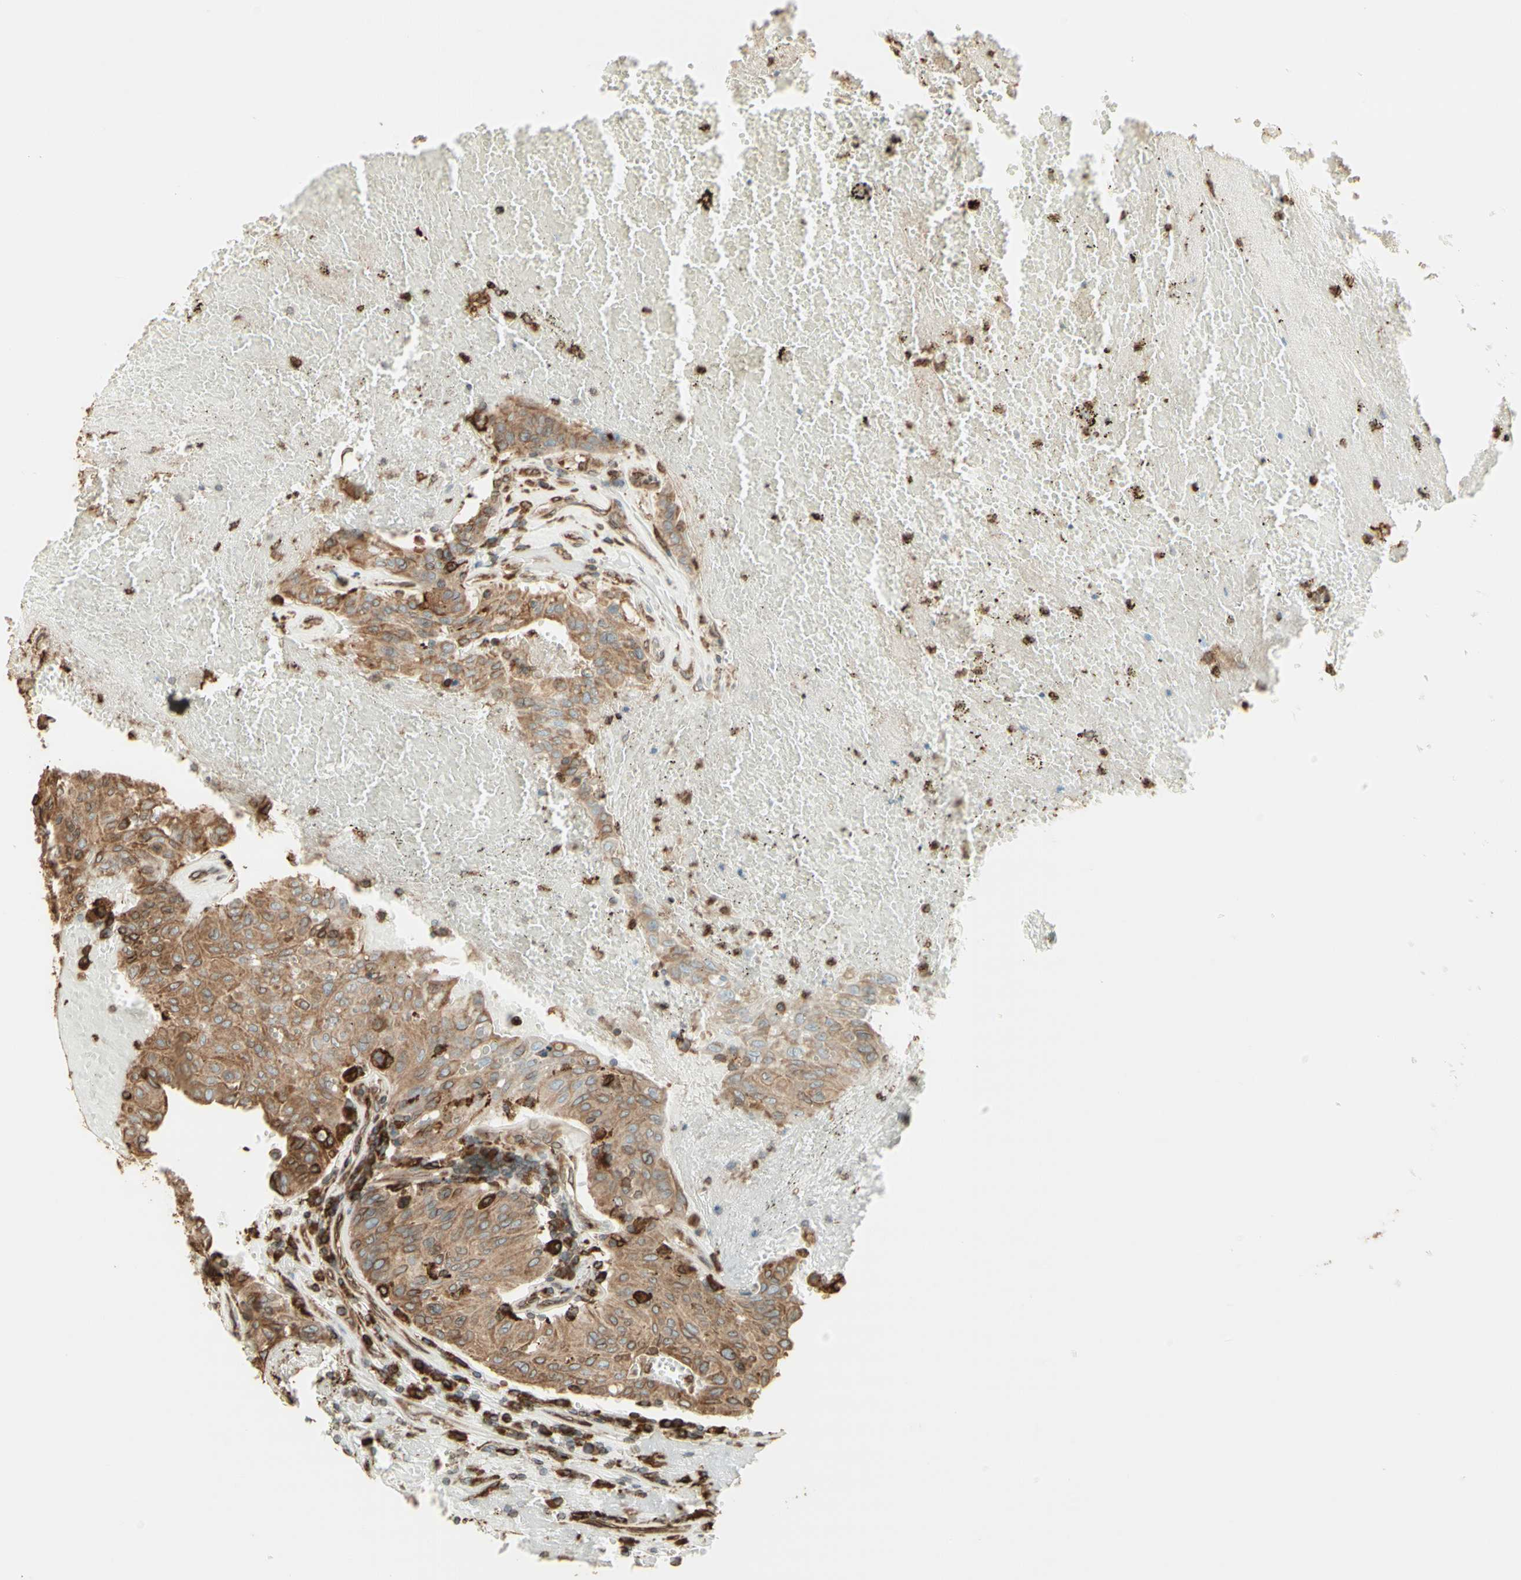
{"staining": {"intensity": "moderate", "quantity": ">75%", "location": "cytoplasmic/membranous"}, "tissue": "urothelial cancer", "cell_type": "Tumor cells", "image_type": "cancer", "snomed": [{"axis": "morphology", "description": "Urothelial carcinoma, High grade"}, {"axis": "topography", "description": "Urinary bladder"}], "caption": "IHC (DAB) staining of high-grade urothelial carcinoma demonstrates moderate cytoplasmic/membranous protein positivity in approximately >75% of tumor cells. The protein of interest is stained brown, and the nuclei are stained in blue (DAB (3,3'-diaminobenzidine) IHC with brightfield microscopy, high magnification).", "gene": "CANX", "patient": {"sex": "male", "age": 66}}